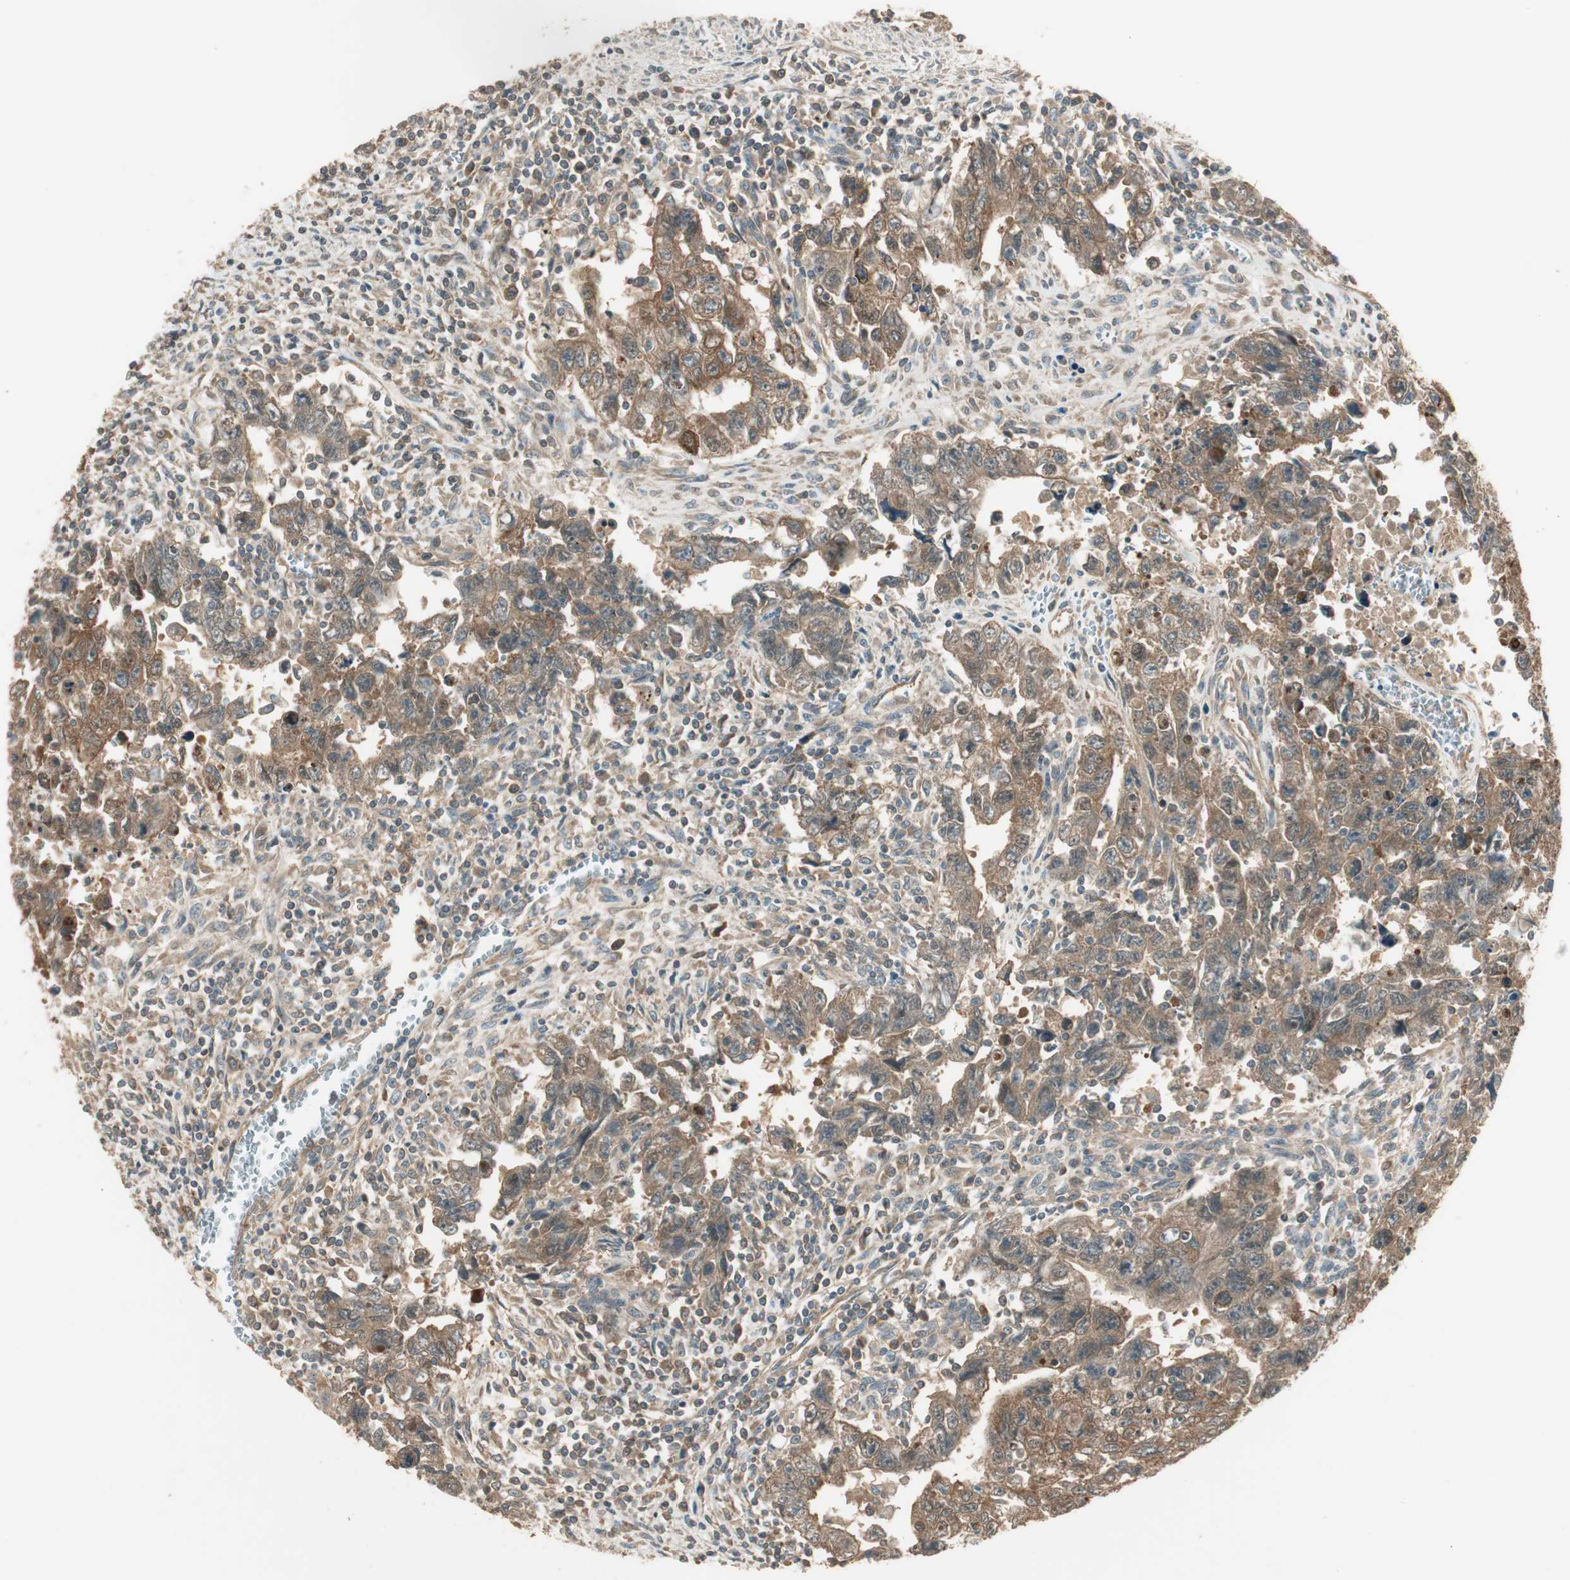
{"staining": {"intensity": "moderate", "quantity": ">75%", "location": "cytoplasmic/membranous"}, "tissue": "testis cancer", "cell_type": "Tumor cells", "image_type": "cancer", "snomed": [{"axis": "morphology", "description": "Carcinoma, Embryonal, NOS"}, {"axis": "topography", "description": "Testis"}], "caption": "Embryonal carcinoma (testis) stained with DAB (3,3'-diaminobenzidine) IHC exhibits medium levels of moderate cytoplasmic/membranous staining in about >75% of tumor cells. (Stains: DAB (3,3'-diaminobenzidine) in brown, nuclei in blue, Microscopy: brightfield microscopy at high magnification).", "gene": "PFDN5", "patient": {"sex": "male", "age": 28}}